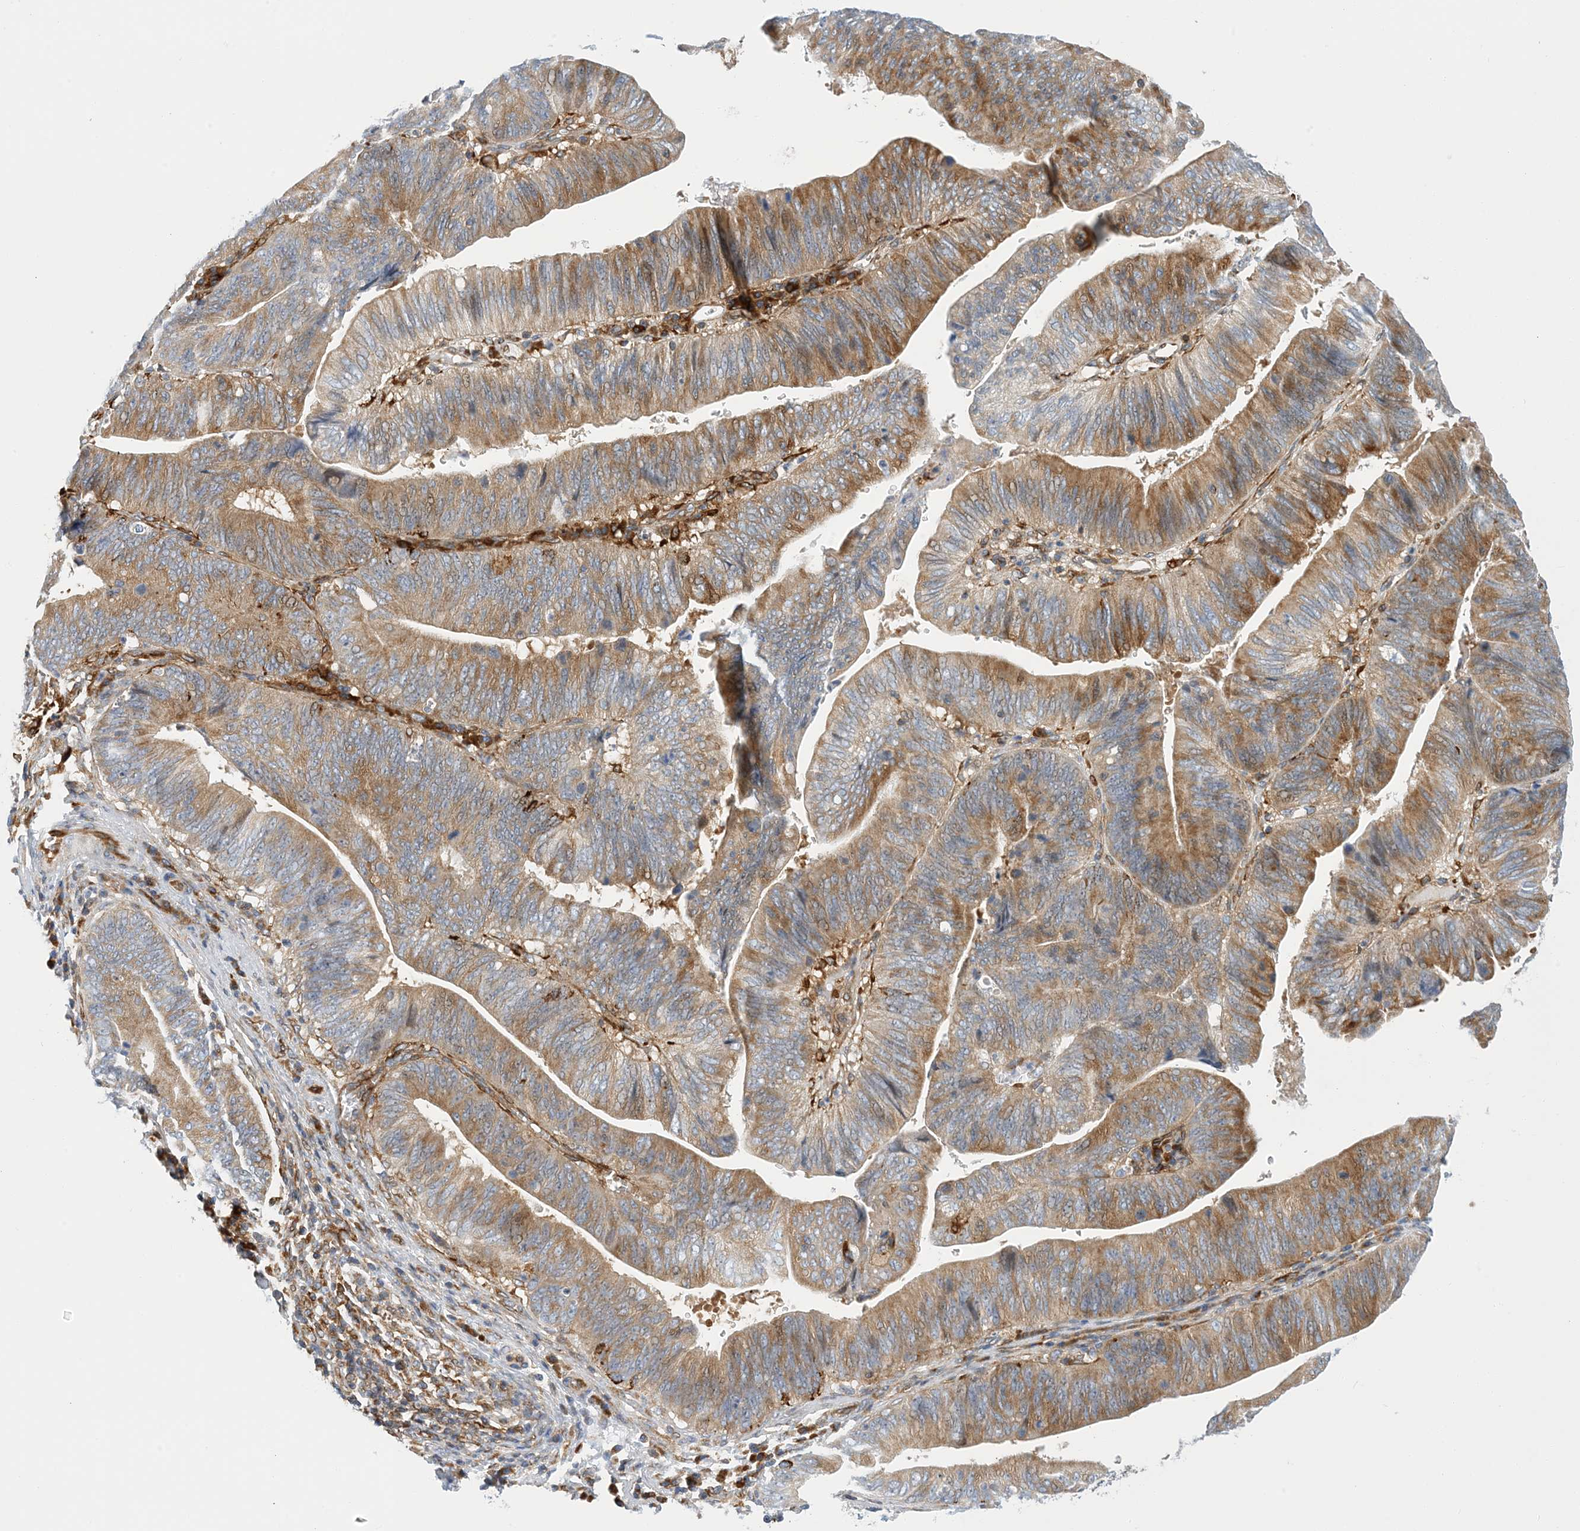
{"staining": {"intensity": "moderate", "quantity": ">75%", "location": "cytoplasmic/membranous"}, "tissue": "pancreatic cancer", "cell_type": "Tumor cells", "image_type": "cancer", "snomed": [{"axis": "morphology", "description": "Adenocarcinoma, NOS"}, {"axis": "topography", "description": "Pancreas"}], "caption": "This is a photomicrograph of IHC staining of pancreatic cancer (adenocarcinoma), which shows moderate expression in the cytoplasmic/membranous of tumor cells.", "gene": "PCDHA2", "patient": {"sex": "male", "age": 63}}